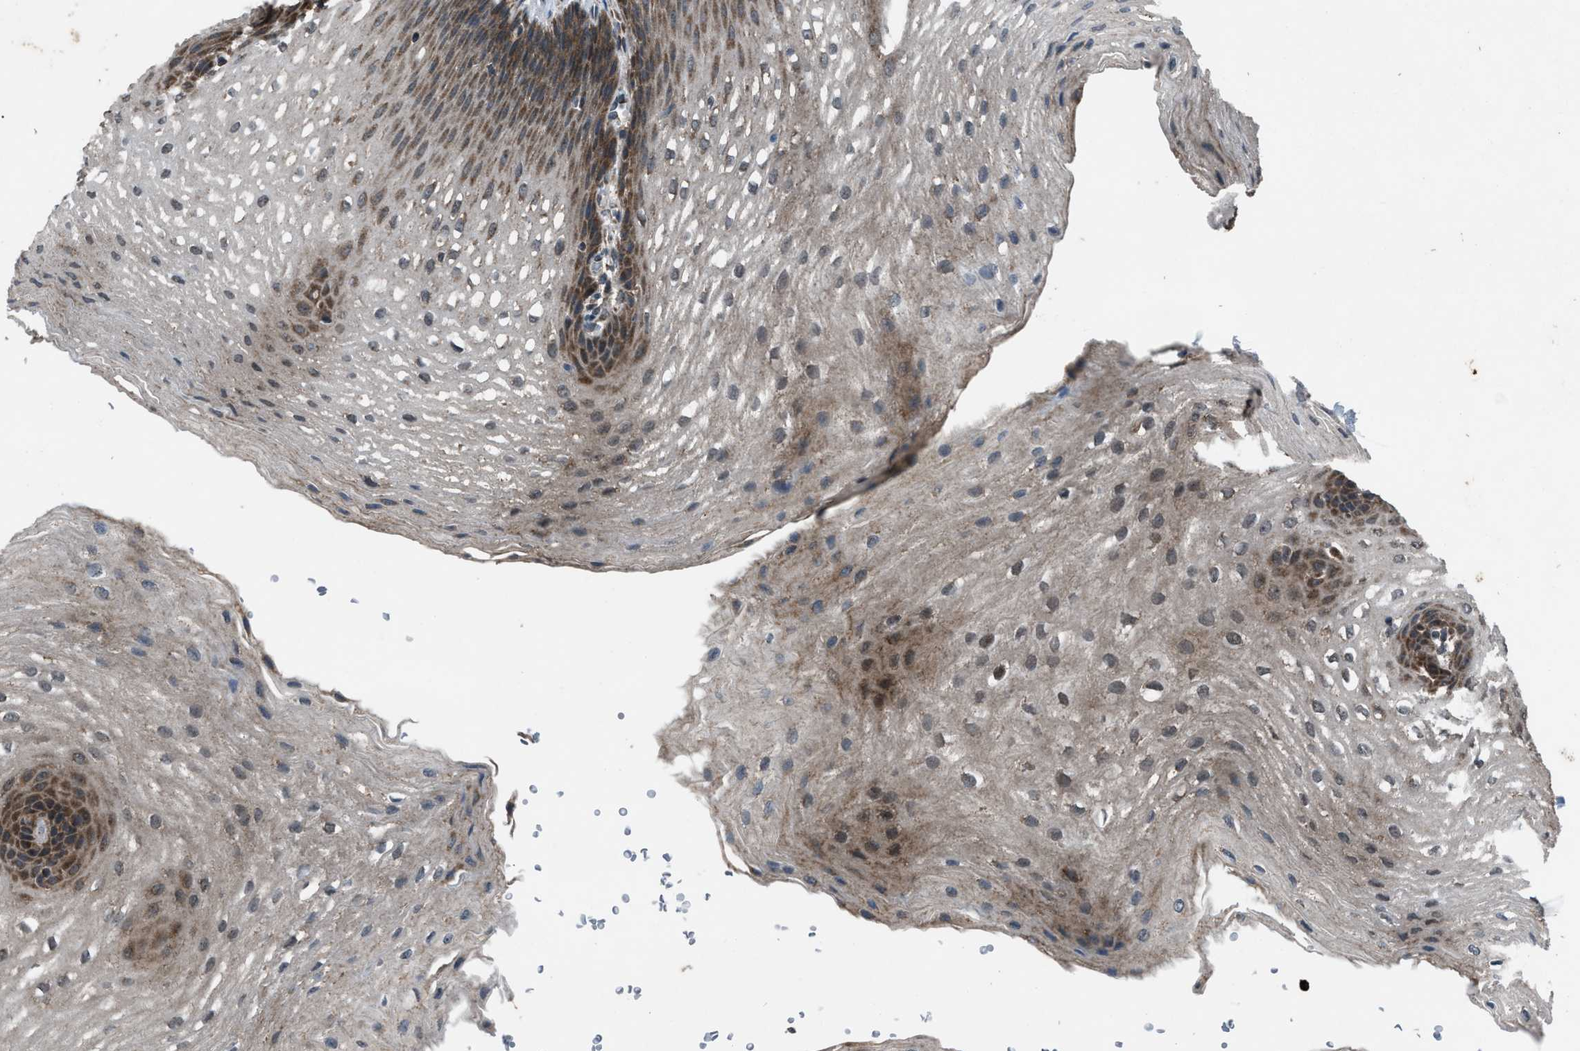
{"staining": {"intensity": "strong", "quantity": "<25%", "location": "cytoplasmic/membranous"}, "tissue": "esophagus", "cell_type": "Squamous epithelial cells", "image_type": "normal", "snomed": [{"axis": "morphology", "description": "Normal tissue, NOS"}, {"axis": "topography", "description": "Esophagus"}], "caption": "Immunohistochemistry of unremarkable human esophagus reveals medium levels of strong cytoplasmic/membranous positivity in about <25% of squamous epithelial cells. (DAB = brown stain, brightfield microscopy at high magnification).", "gene": "ZFAND2A", "patient": {"sex": "male", "age": 48}}